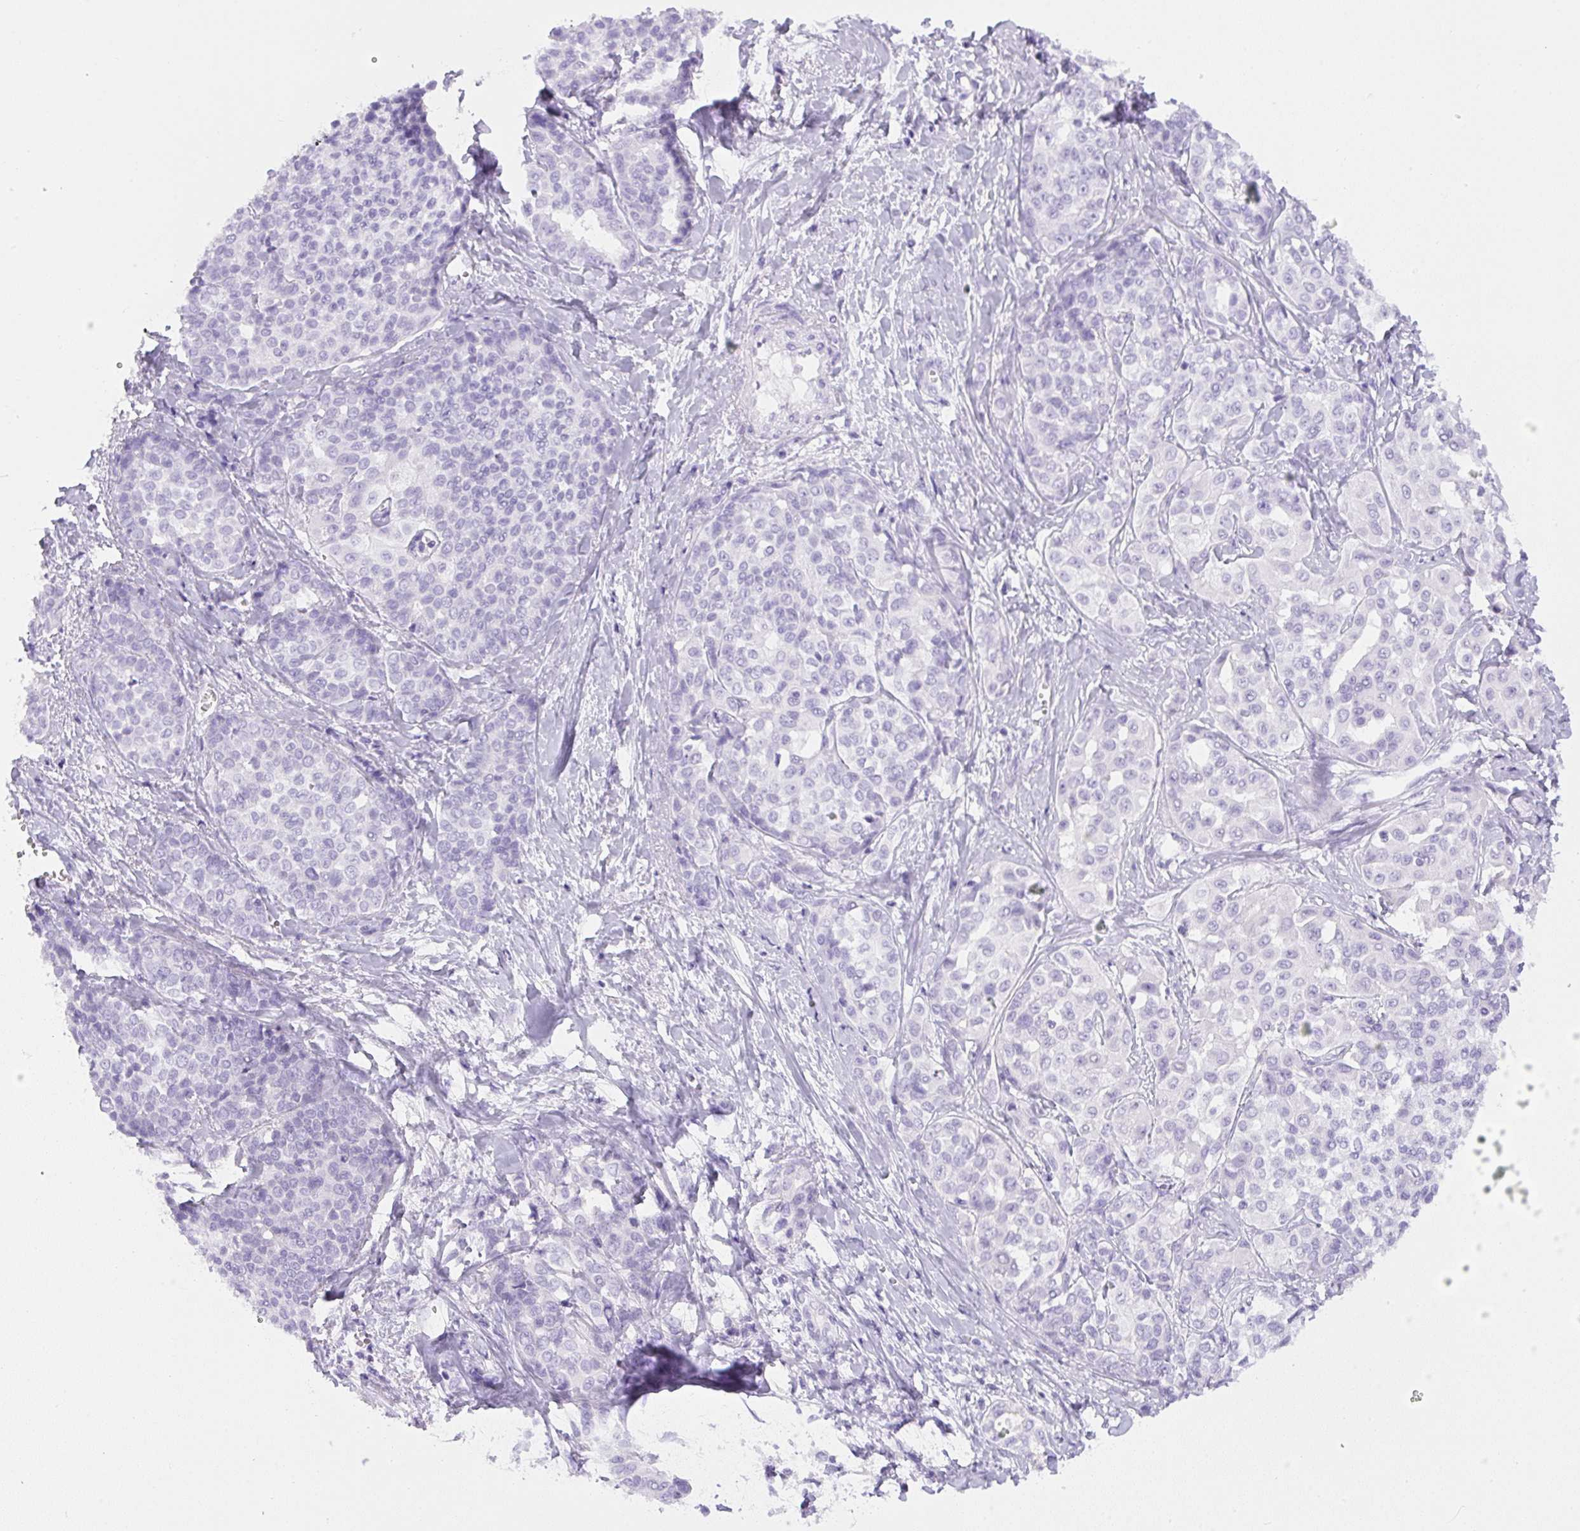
{"staining": {"intensity": "negative", "quantity": "none", "location": "none"}, "tissue": "liver cancer", "cell_type": "Tumor cells", "image_type": "cancer", "snomed": [{"axis": "morphology", "description": "Cholangiocarcinoma"}, {"axis": "topography", "description": "Liver"}], "caption": "This is an immunohistochemistry (IHC) photomicrograph of human liver cholangiocarcinoma. There is no expression in tumor cells.", "gene": "PIP5KL1", "patient": {"sex": "female", "age": 77}}